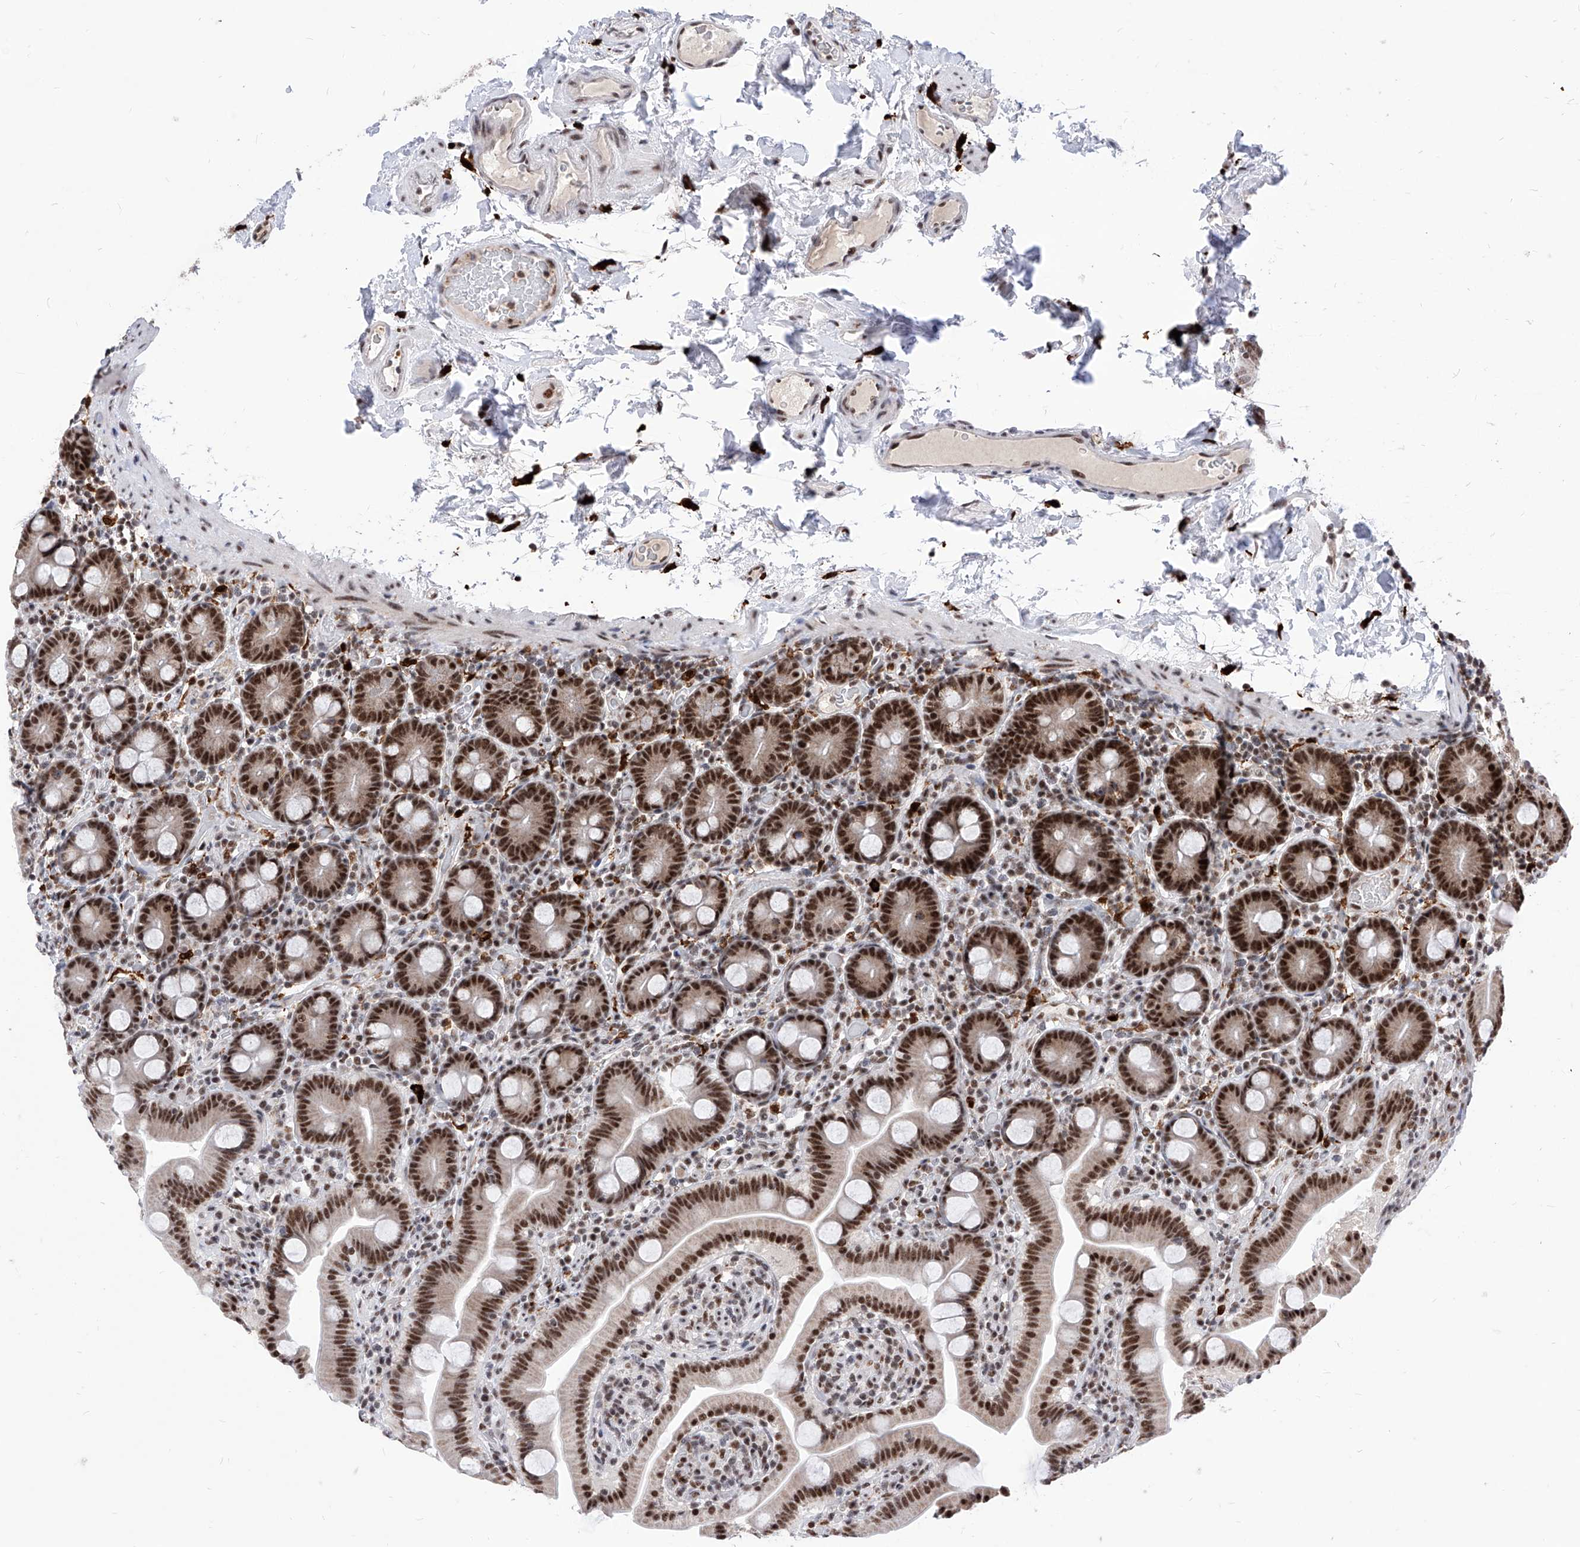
{"staining": {"intensity": "strong", "quantity": ">75%", "location": "nuclear"}, "tissue": "duodenum", "cell_type": "Glandular cells", "image_type": "normal", "snomed": [{"axis": "morphology", "description": "Normal tissue, NOS"}, {"axis": "topography", "description": "Duodenum"}], "caption": "High-power microscopy captured an IHC micrograph of unremarkable duodenum, revealing strong nuclear staining in approximately >75% of glandular cells. The staining is performed using DAB brown chromogen to label protein expression. The nuclei are counter-stained blue using hematoxylin.", "gene": "PHF5A", "patient": {"sex": "male", "age": 55}}